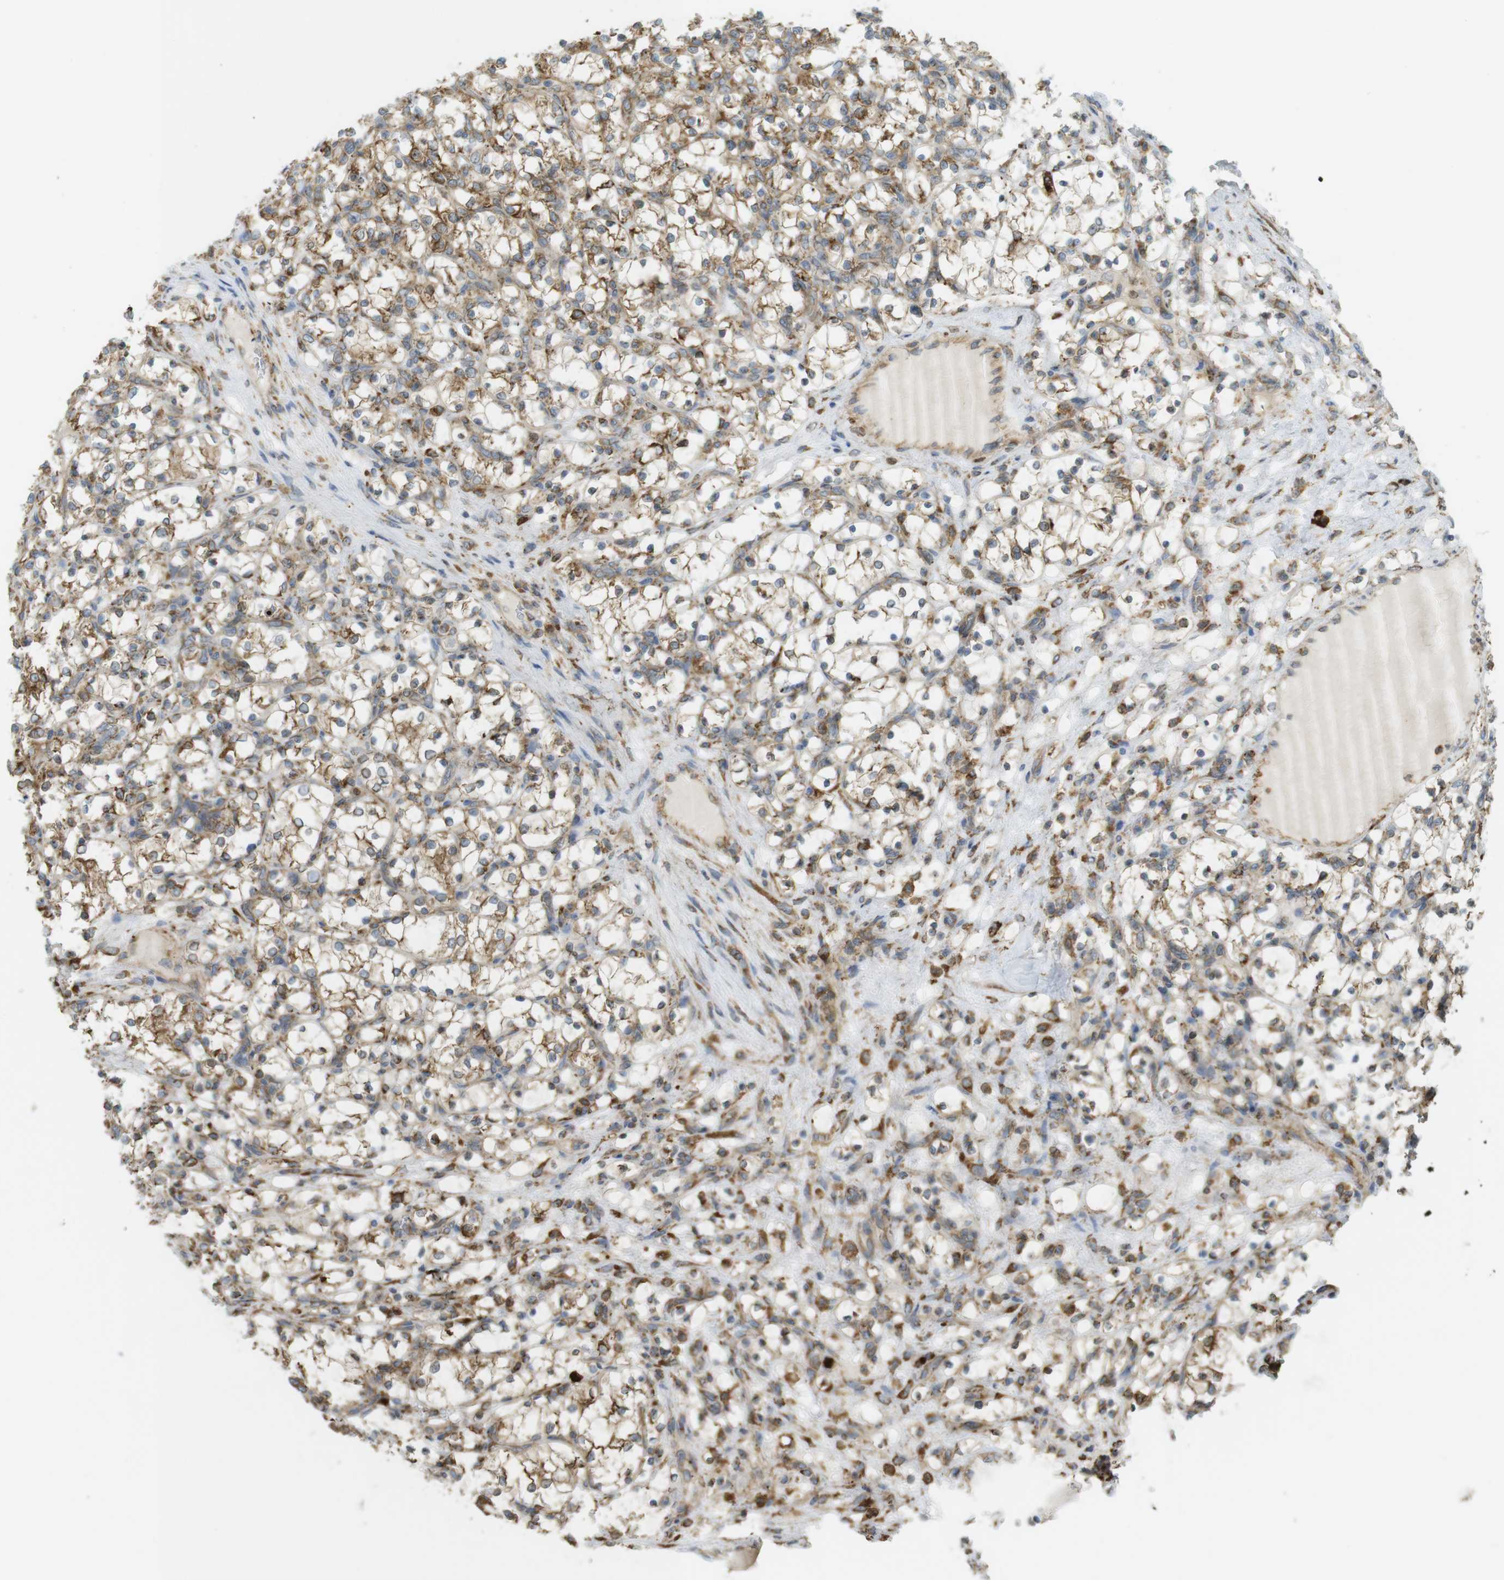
{"staining": {"intensity": "moderate", "quantity": "25%-75%", "location": "cytoplasmic/membranous"}, "tissue": "renal cancer", "cell_type": "Tumor cells", "image_type": "cancer", "snomed": [{"axis": "morphology", "description": "Adenocarcinoma, NOS"}, {"axis": "topography", "description": "Kidney"}], "caption": "Immunohistochemistry staining of renal cancer, which displays medium levels of moderate cytoplasmic/membranous expression in approximately 25%-75% of tumor cells indicating moderate cytoplasmic/membranous protein expression. The staining was performed using DAB (3,3'-diaminobenzidine) (brown) for protein detection and nuclei were counterstained in hematoxylin (blue).", "gene": "MBOAT2", "patient": {"sex": "female", "age": 69}}